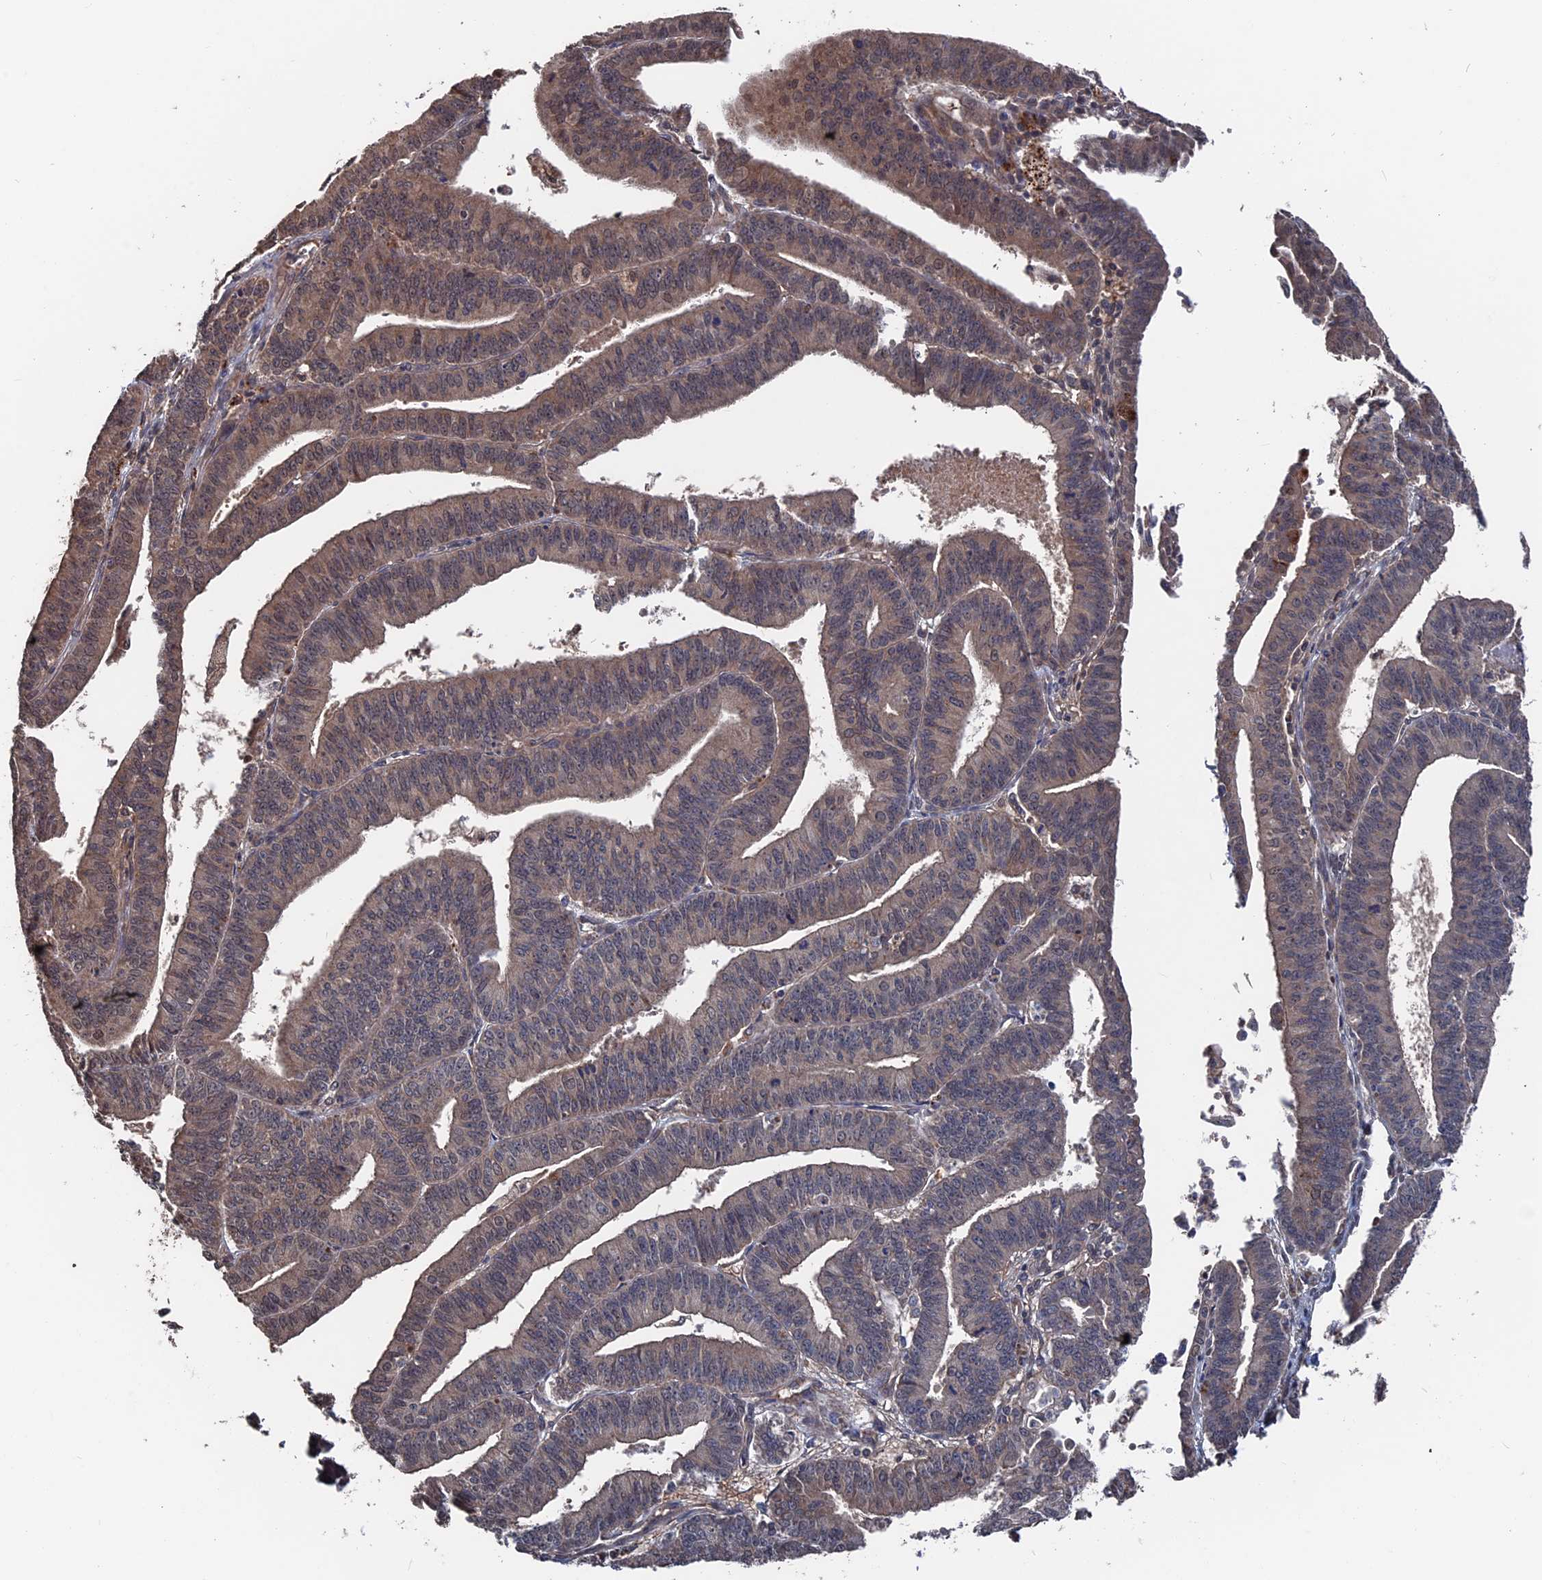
{"staining": {"intensity": "weak", "quantity": "<25%", "location": "cytoplasmic/membranous,nuclear"}, "tissue": "endometrial cancer", "cell_type": "Tumor cells", "image_type": "cancer", "snomed": [{"axis": "morphology", "description": "Adenocarcinoma, NOS"}, {"axis": "topography", "description": "Endometrium"}], "caption": "IHC photomicrograph of endometrial cancer (adenocarcinoma) stained for a protein (brown), which shows no positivity in tumor cells. The staining is performed using DAB (3,3'-diaminobenzidine) brown chromogen with nuclei counter-stained in using hematoxylin.", "gene": "PDE12", "patient": {"sex": "female", "age": 73}}